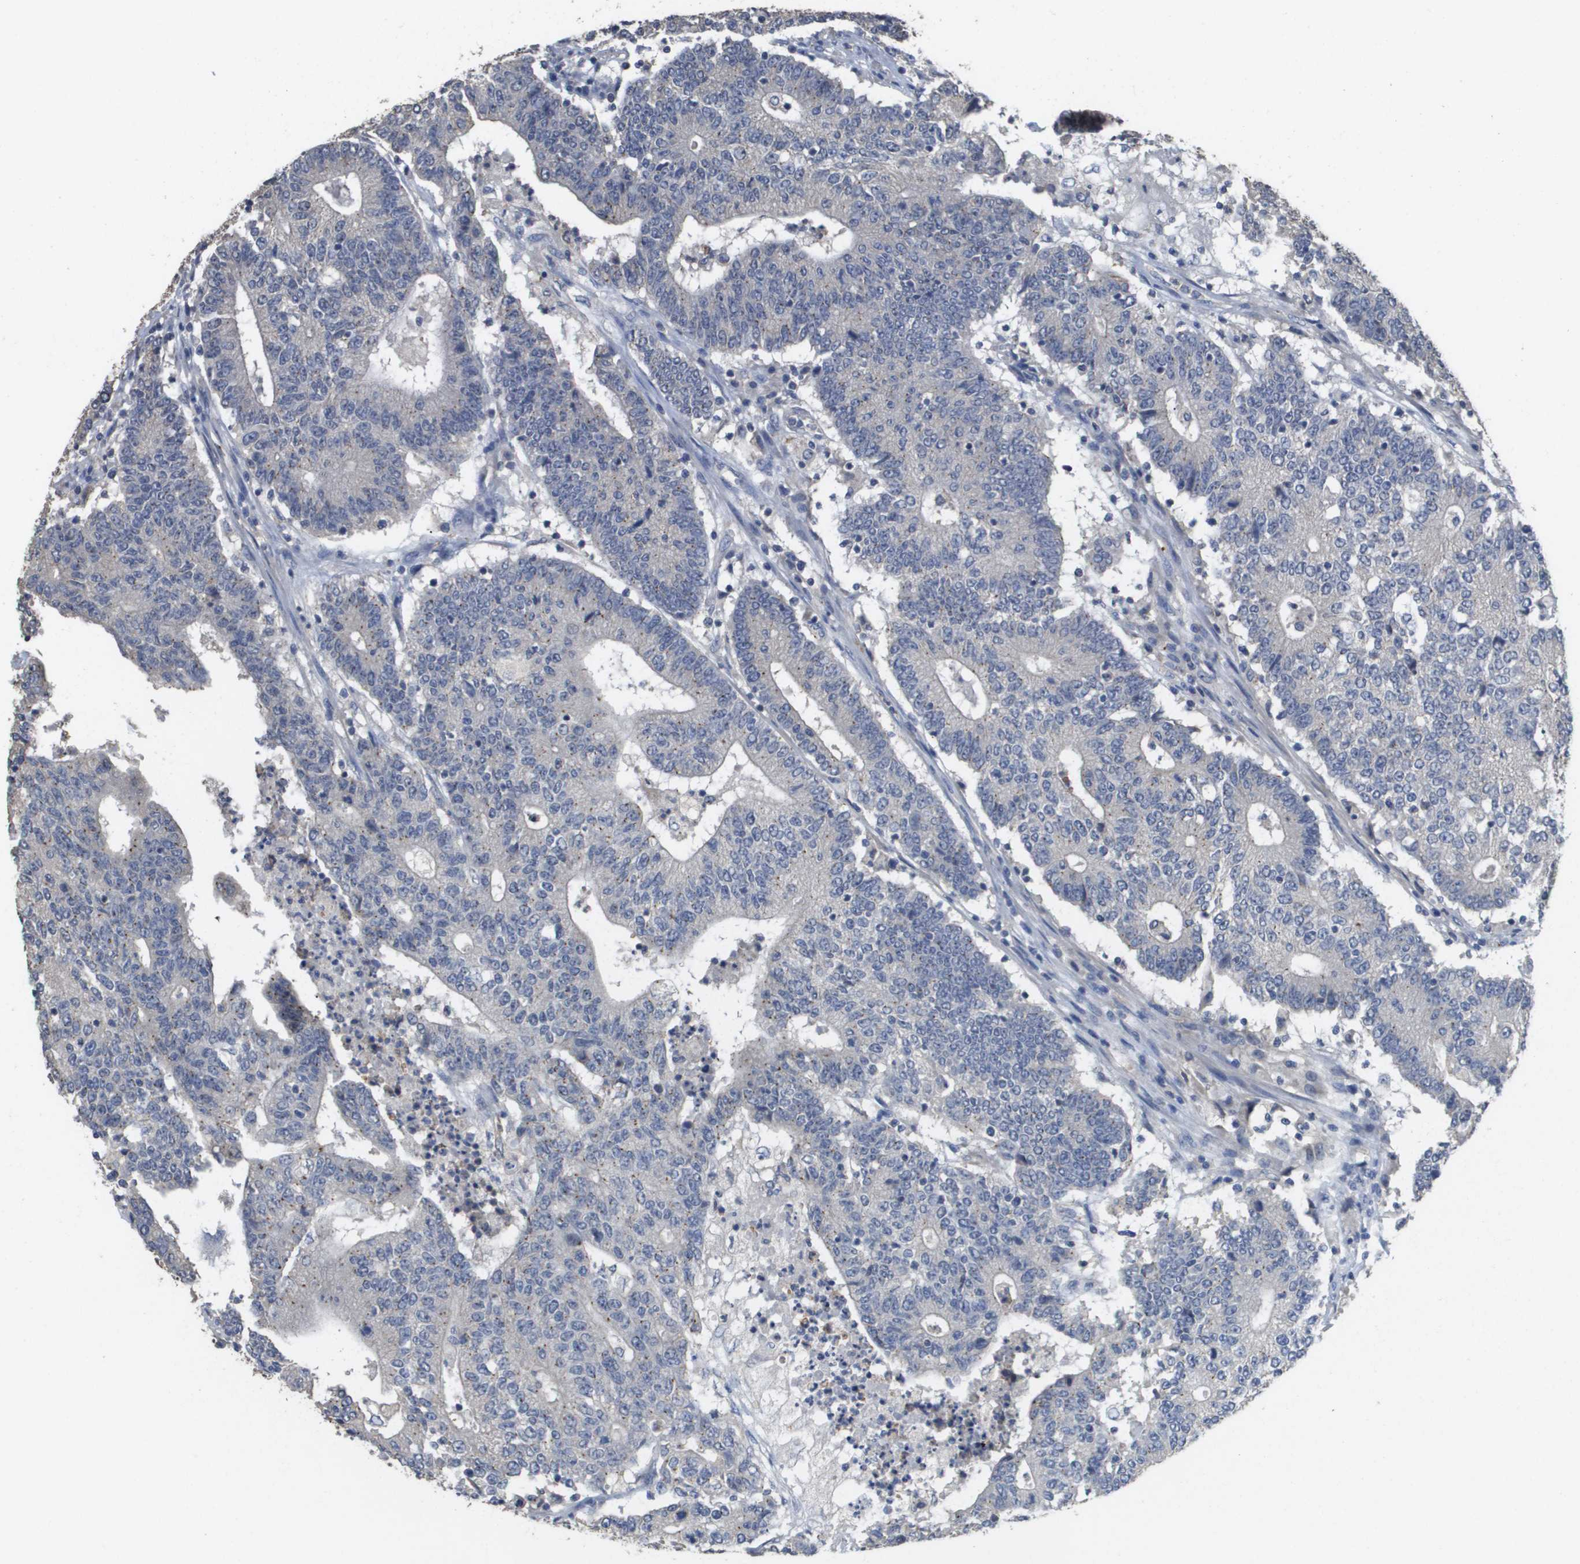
{"staining": {"intensity": "negative", "quantity": "none", "location": "none"}, "tissue": "colorectal cancer", "cell_type": "Tumor cells", "image_type": "cancer", "snomed": [{"axis": "morphology", "description": "Normal tissue, NOS"}, {"axis": "morphology", "description": "Adenocarcinoma, NOS"}, {"axis": "topography", "description": "Colon"}], "caption": "Immunohistochemistry photomicrograph of human colorectal adenocarcinoma stained for a protein (brown), which shows no staining in tumor cells. (Stains: DAB IHC with hematoxylin counter stain, Microscopy: brightfield microscopy at high magnification).", "gene": "RAB27B", "patient": {"sex": "female", "age": 75}}